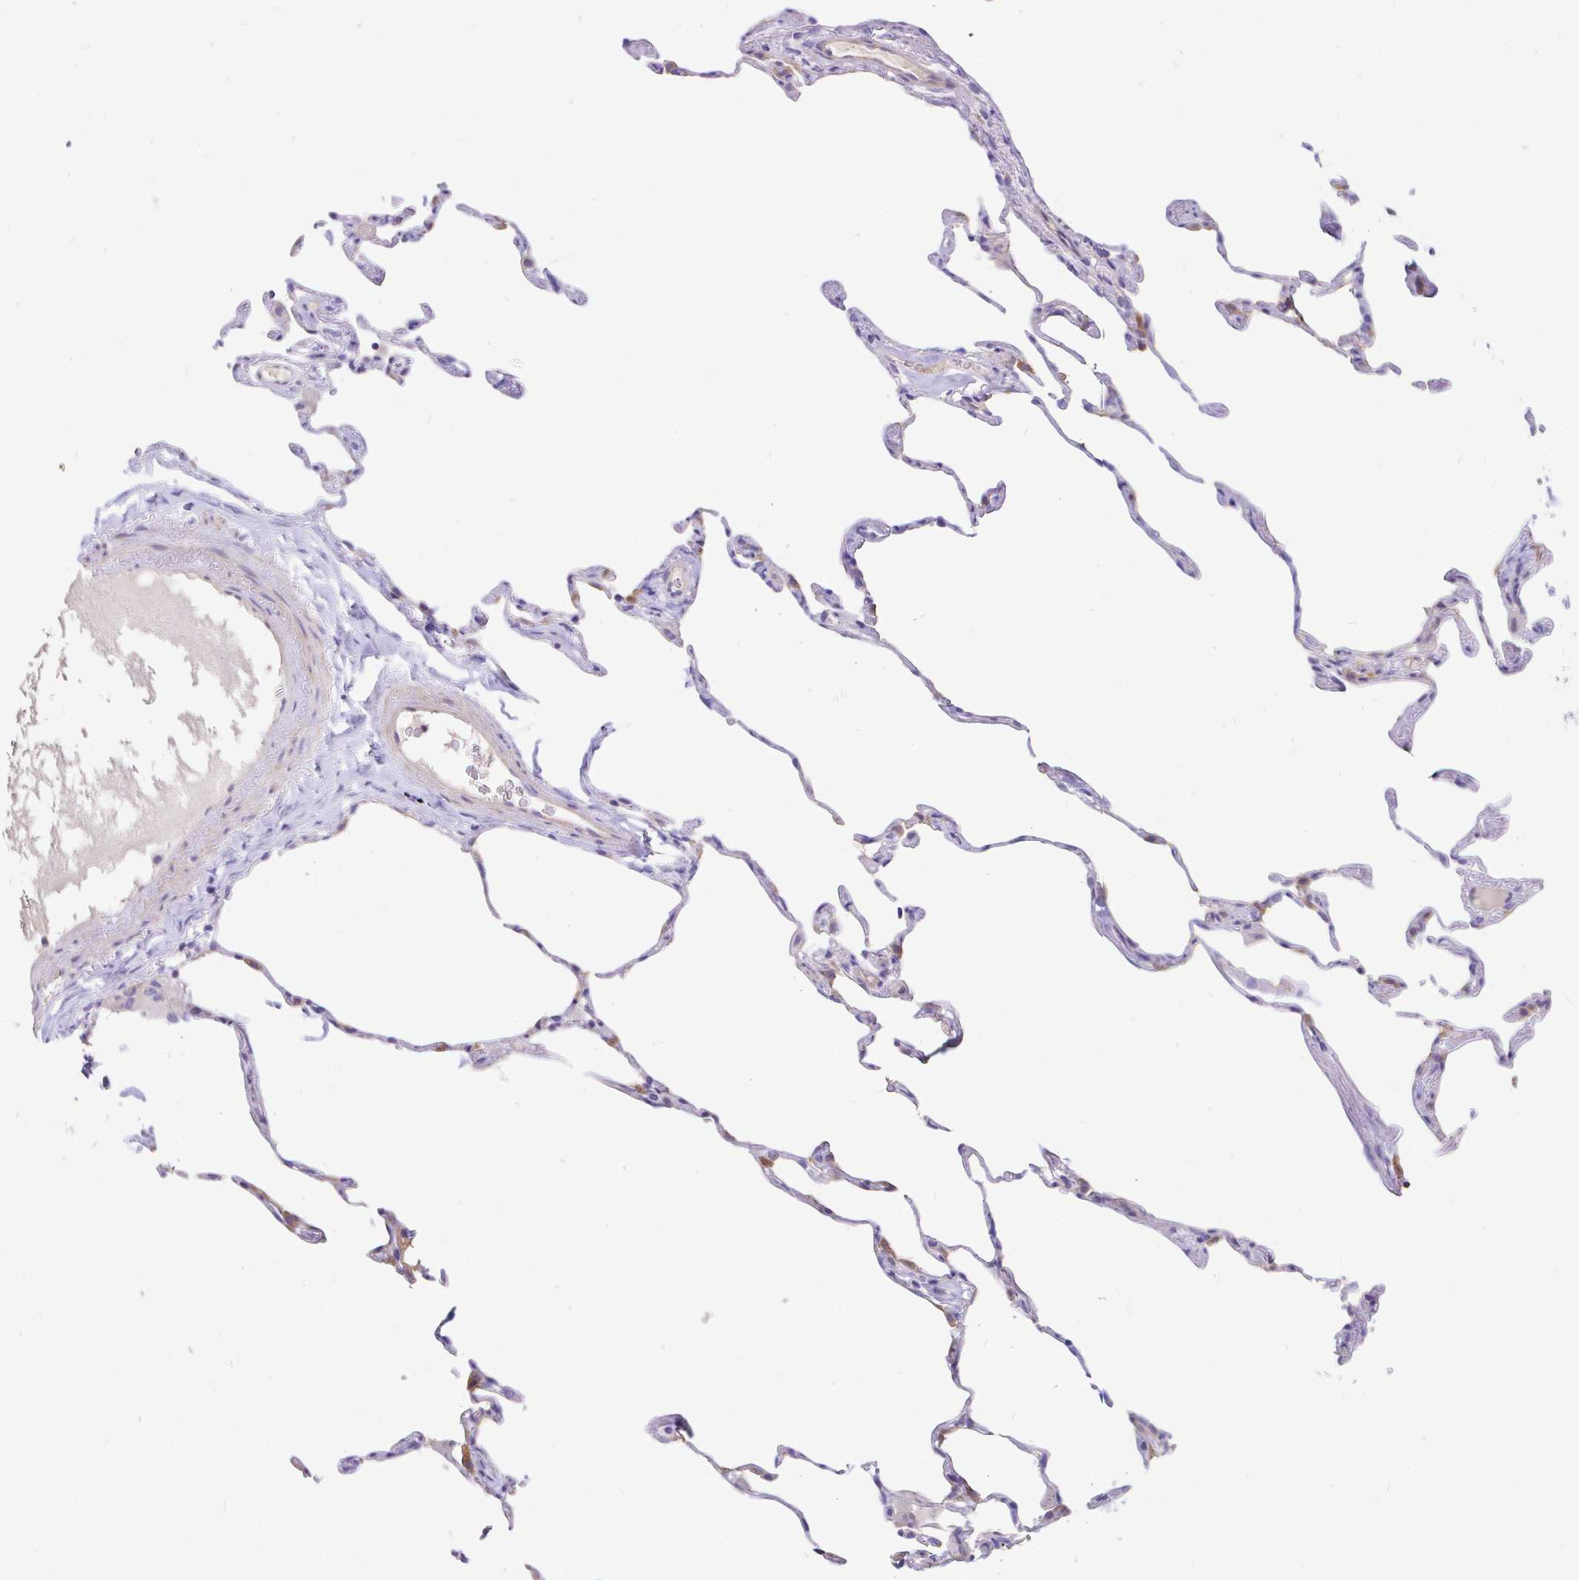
{"staining": {"intensity": "weak", "quantity": "<25%", "location": "cytoplasmic/membranous"}, "tissue": "lung", "cell_type": "Alveolar cells", "image_type": "normal", "snomed": [{"axis": "morphology", "description": "Normal tissue, NOS"}, {"axis": "topography", "description": "Lung"}], "caption": "Immunohistochemistry micrograph of unremarkable lung stained for a protein (brown), which shows no expression in alveolar cells. The staining is performed using DAB (3,3'-diaminobenzidine) brown chromogen with nuclei counter-stained in using hematoxylin.", "gene": "NECAB1", "patient": {"sex": "female", "age": 57}}